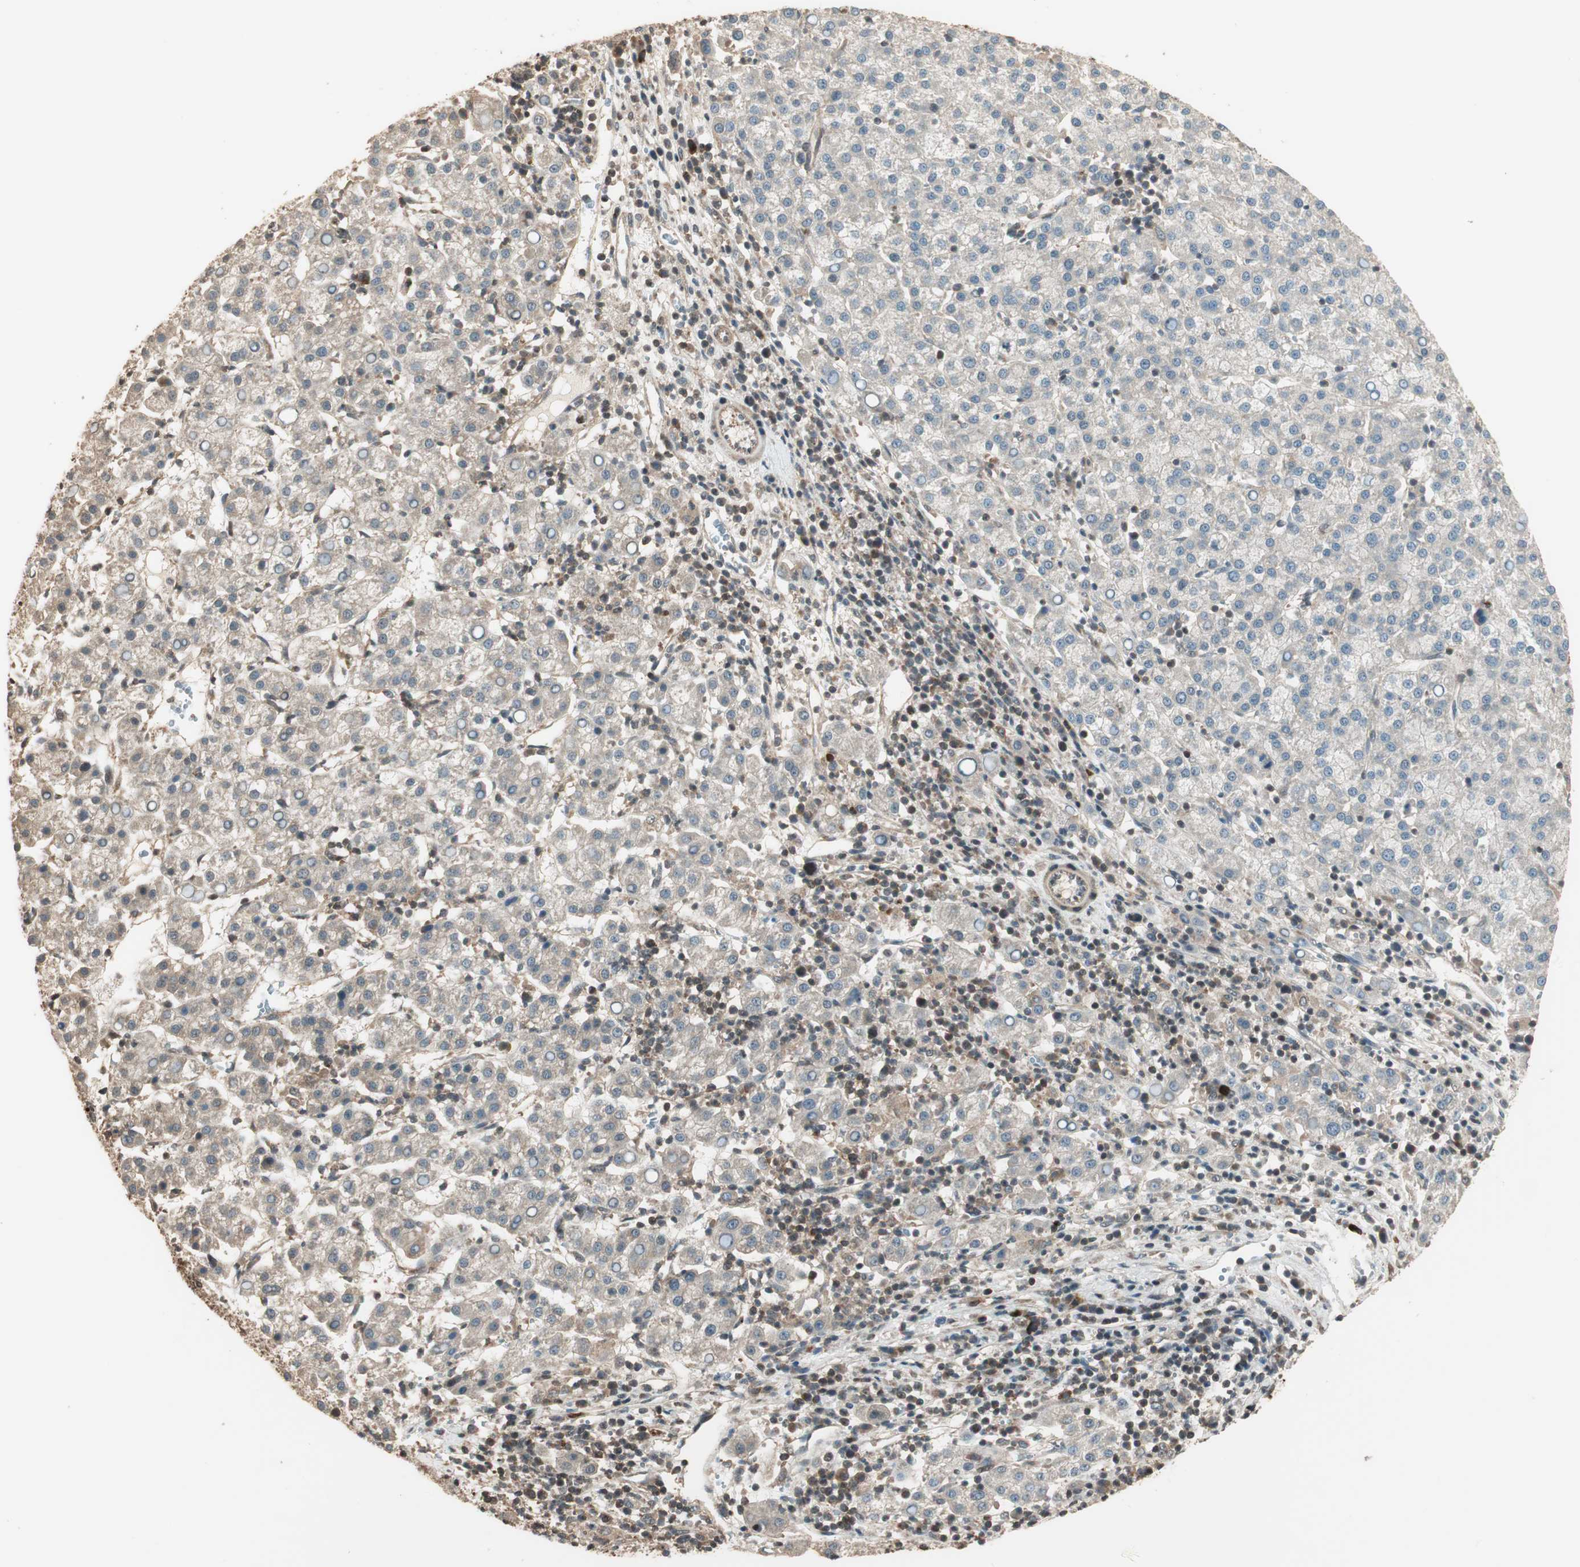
{"staining": {"intensity": "weak", "quantity": "<25%", "location": "cytoplasmic/membranous"}, "tissue": "liver cancer", "cell_type": "Tumor cells", "image_type": "cancer", "snomed": [{"axis": "morphology", "description": "Carcinoma, Hepatocellular, NOS"}, {"axis": "topography", "description": "Liver"}], "caption": "Immunohistochemistry of human liver hepatocellular carcinoma displays no expression in tumor cells.", "gene": "CNOT4", "patient": {"sex": "female", "age": 58}}